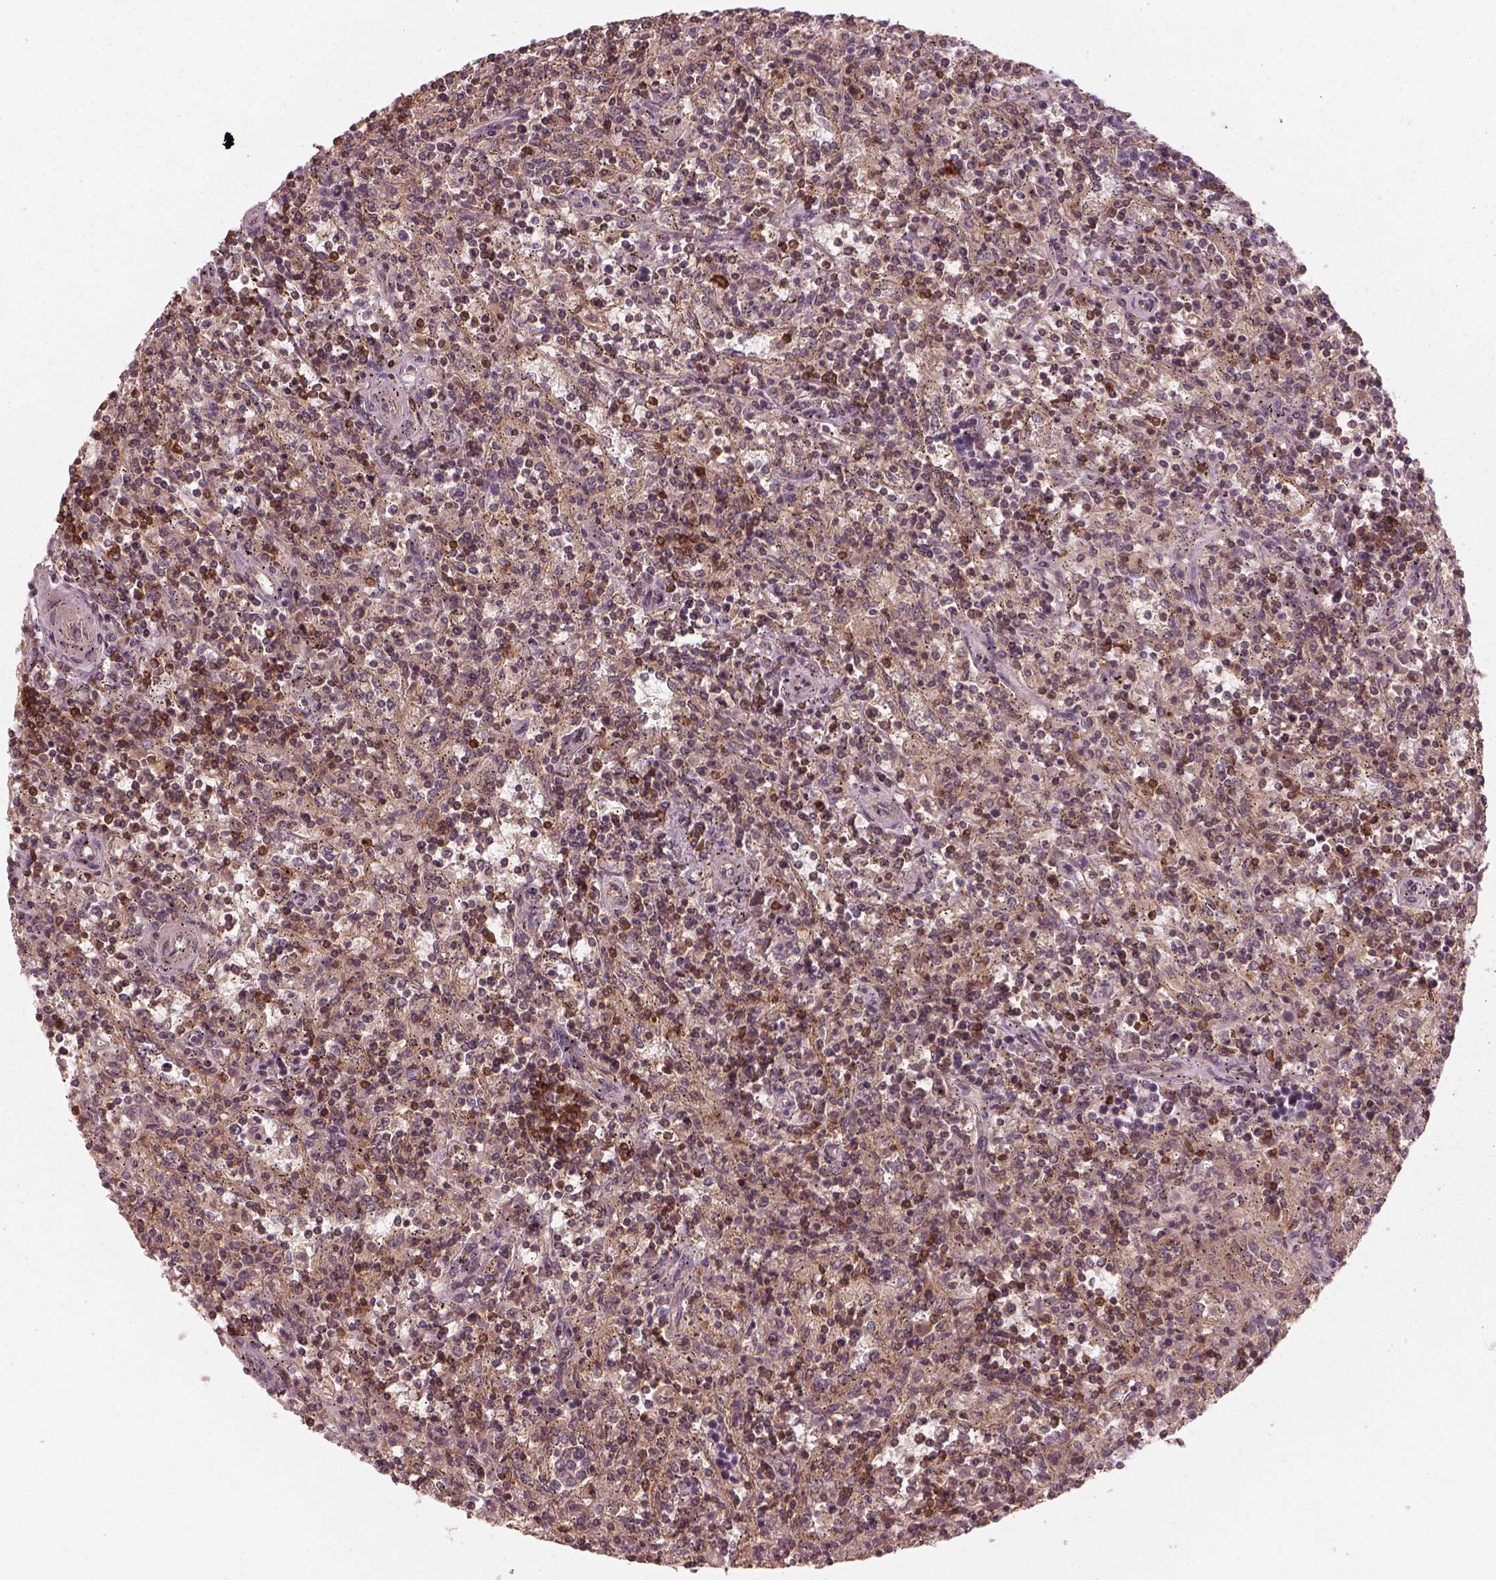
{"staining": {"intensity": "weak", "quantity": ">75%", "location": "cytoplasmic/membranous"}, "tissue": "lymphoma", "cell_type": "Tumor cells", "image_type": "cancer", "snomed": [{"axis": "morphology", "description": "Malignant lymphoma, non-Hodgkin's type, Low grade"}, {"axis": "topography", "description": "Spleen"}], "caption": "Approximately >75% of tumor cells in malignant lymphoma, non-Hodgkin's type (low-grade) reveal weak cytoplasmic/membranous protein expression as visualized by brown immunohistochemical staining.", "gene": "FAM107B", "patient": {"sex": "male", "age": 62}}